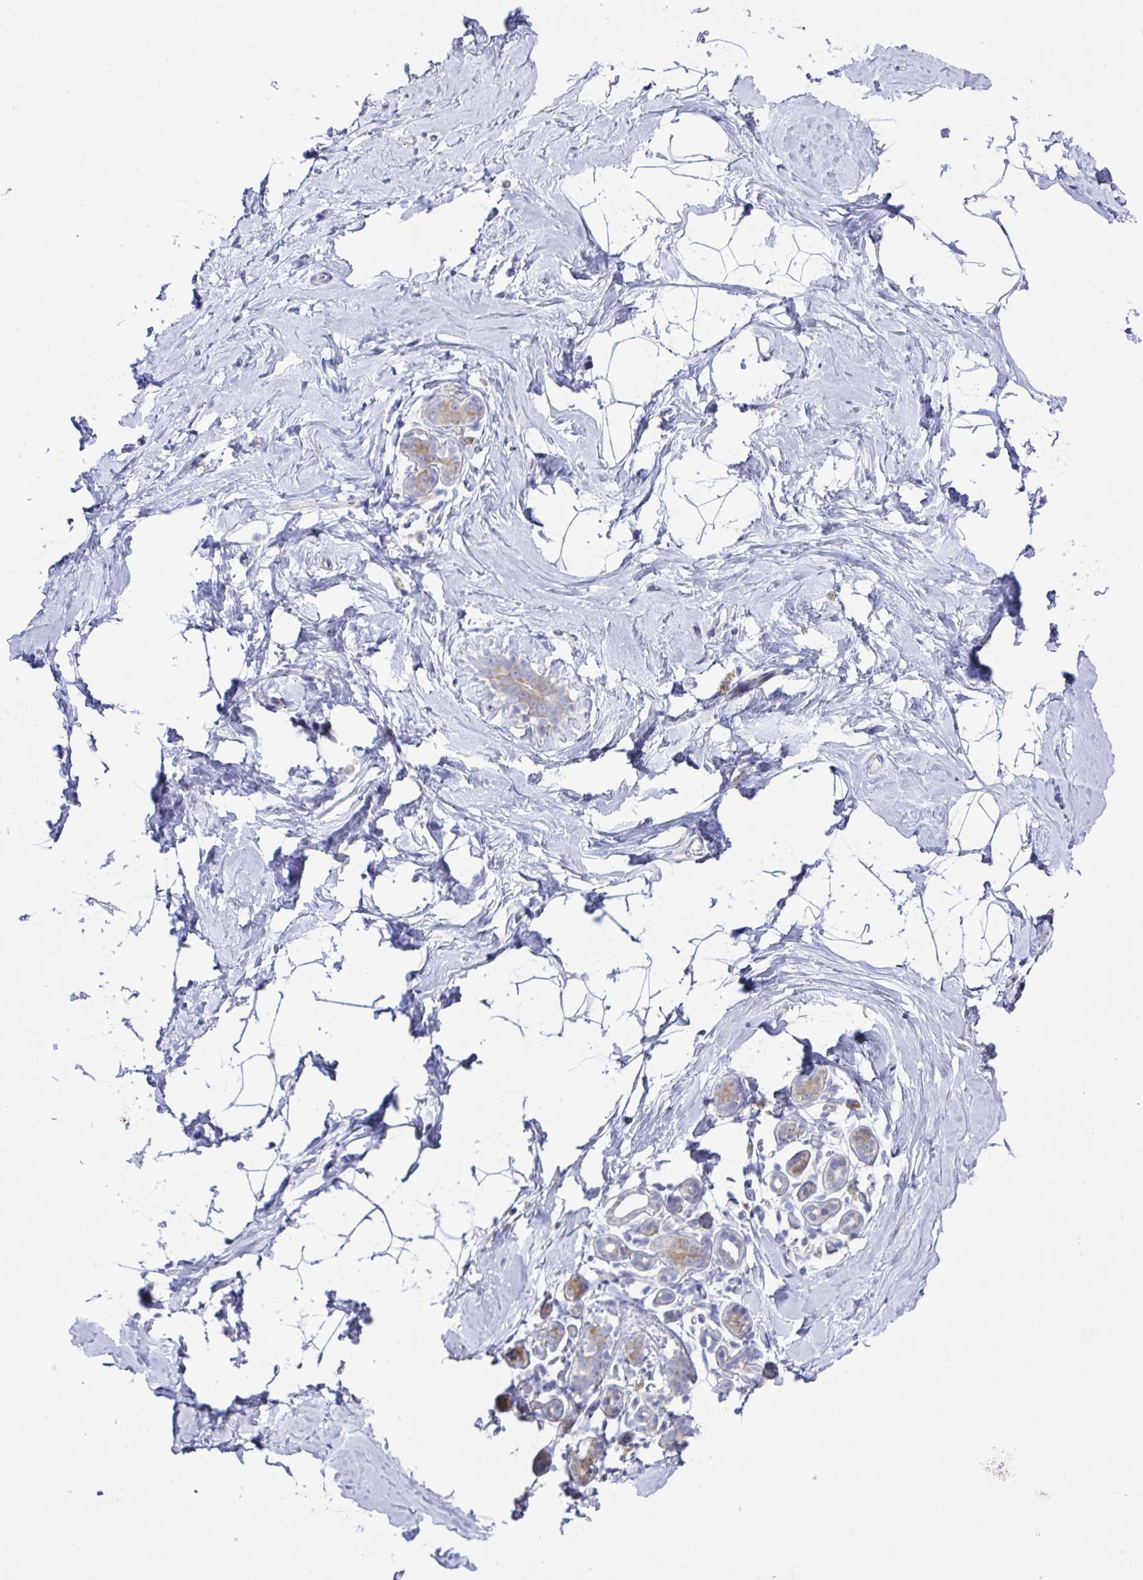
{"staining": {"intensity": "negative", "quantity": "none", "location": "none"}, "tissue": "breast", "cell_type": "Adipocytes", "image_type": "normal", "snomed": [{"axis": "morphology", "description": "Normal tissue, NOS"}, {"axis": "topography", "description": "Breast"}], "caption": "Breast stained for a protein using immunohistochemistry (IHC) demonstrates no positivity adipocytes.", "gene": "FAU", "patient": {"sex": "female", "age": 32}}